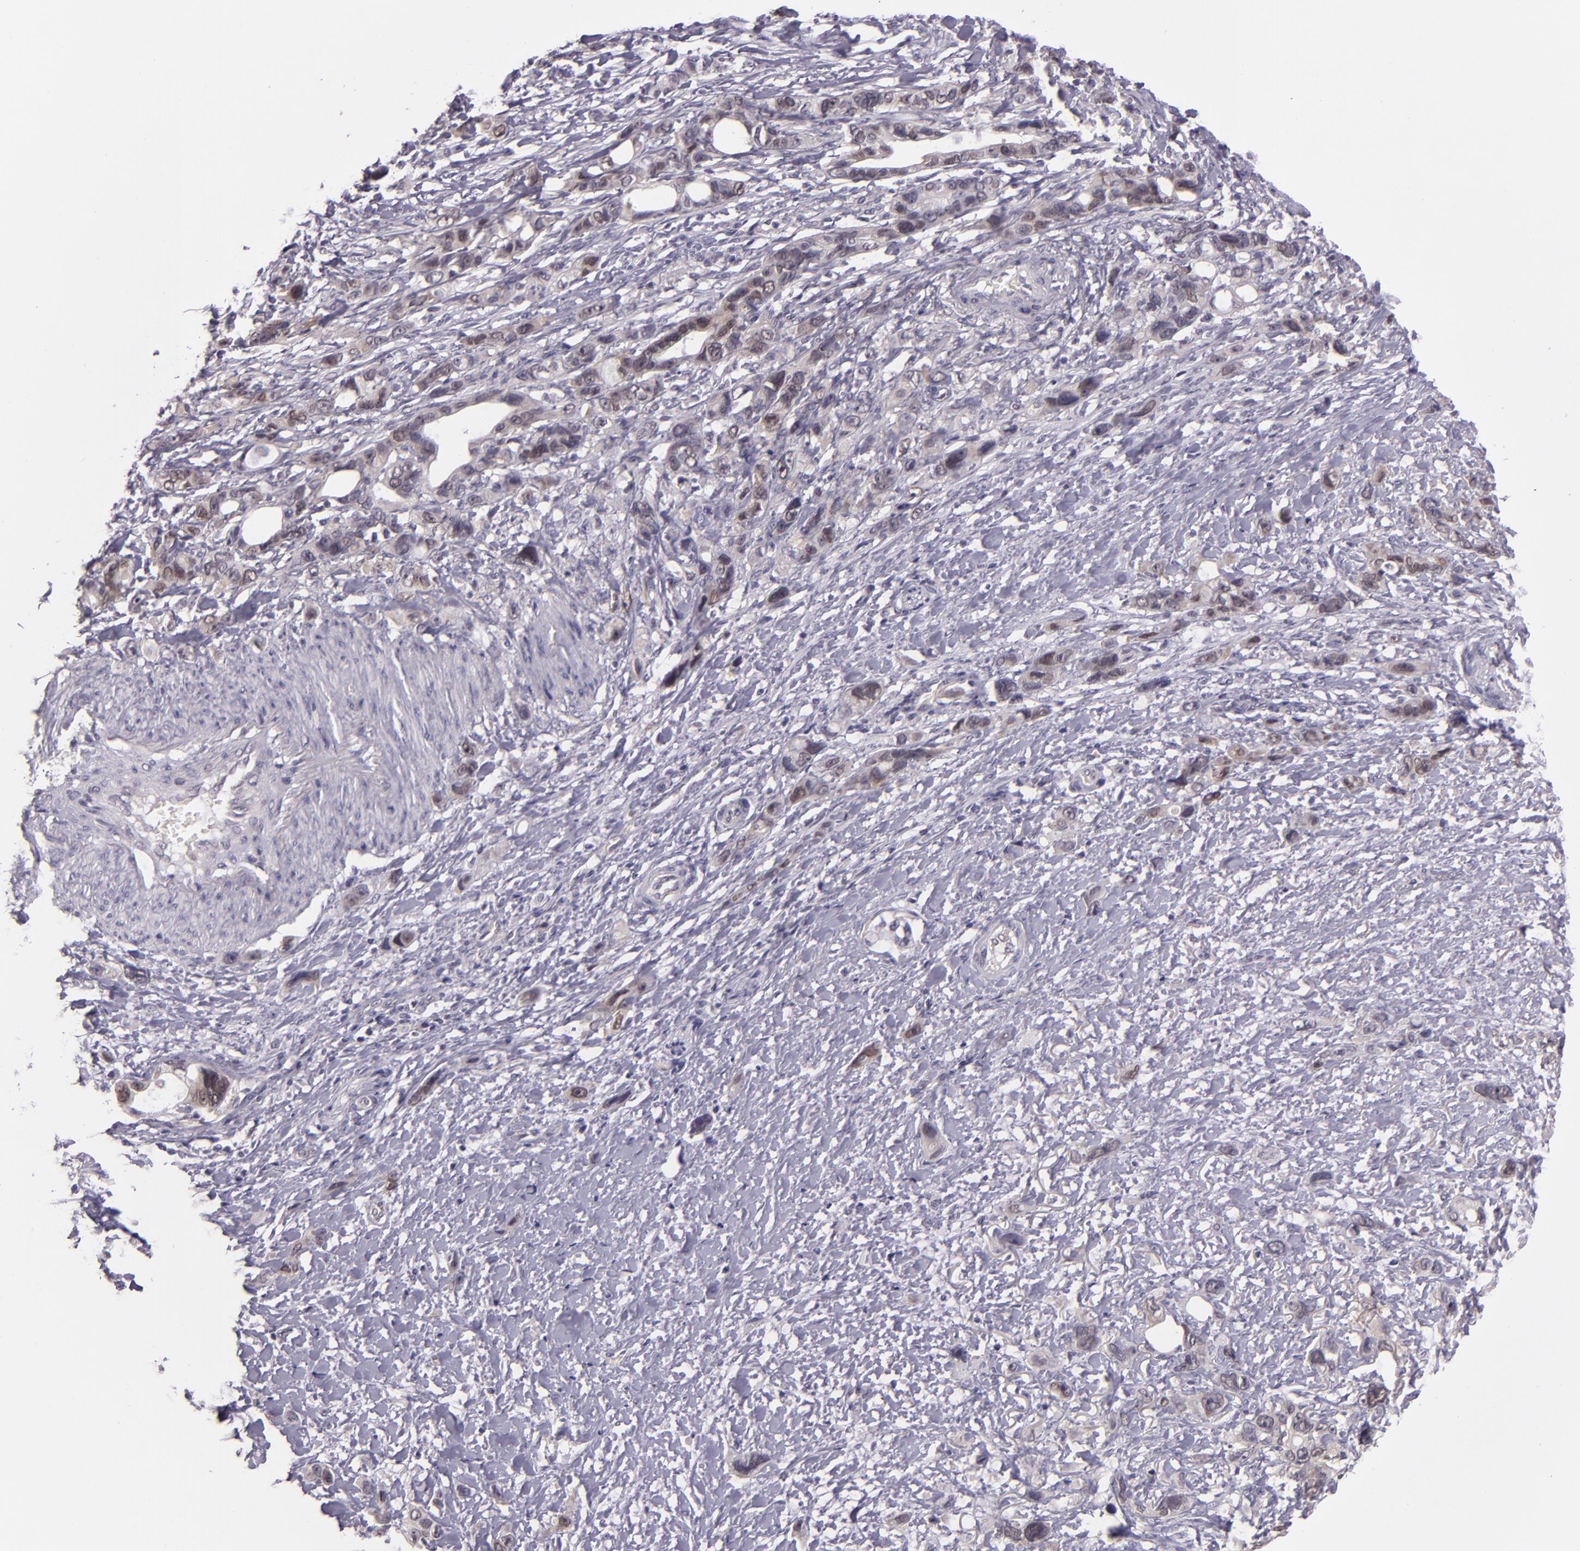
{"staining": {"intensity": "weak", "quantity": "<25%", "location": "cytoplasmic/membranous,nuclear"}, "tissue": "stomach cancer", "cell_type": "Tumor cells", "image_type": "cancer", "snomed": [{"axis": "morphology", "description": "Adenocarcinoma, NOS"}, {"axis": "topography", "description": "Stomach, upper"}], "caption": "This is a micrograph of immunohistochemistry (IHC) staining of stomach cancer, which shows no expression in tumor cells.", "gene": "CSE1L", "patient": {"sex": "male", "age": 47}}